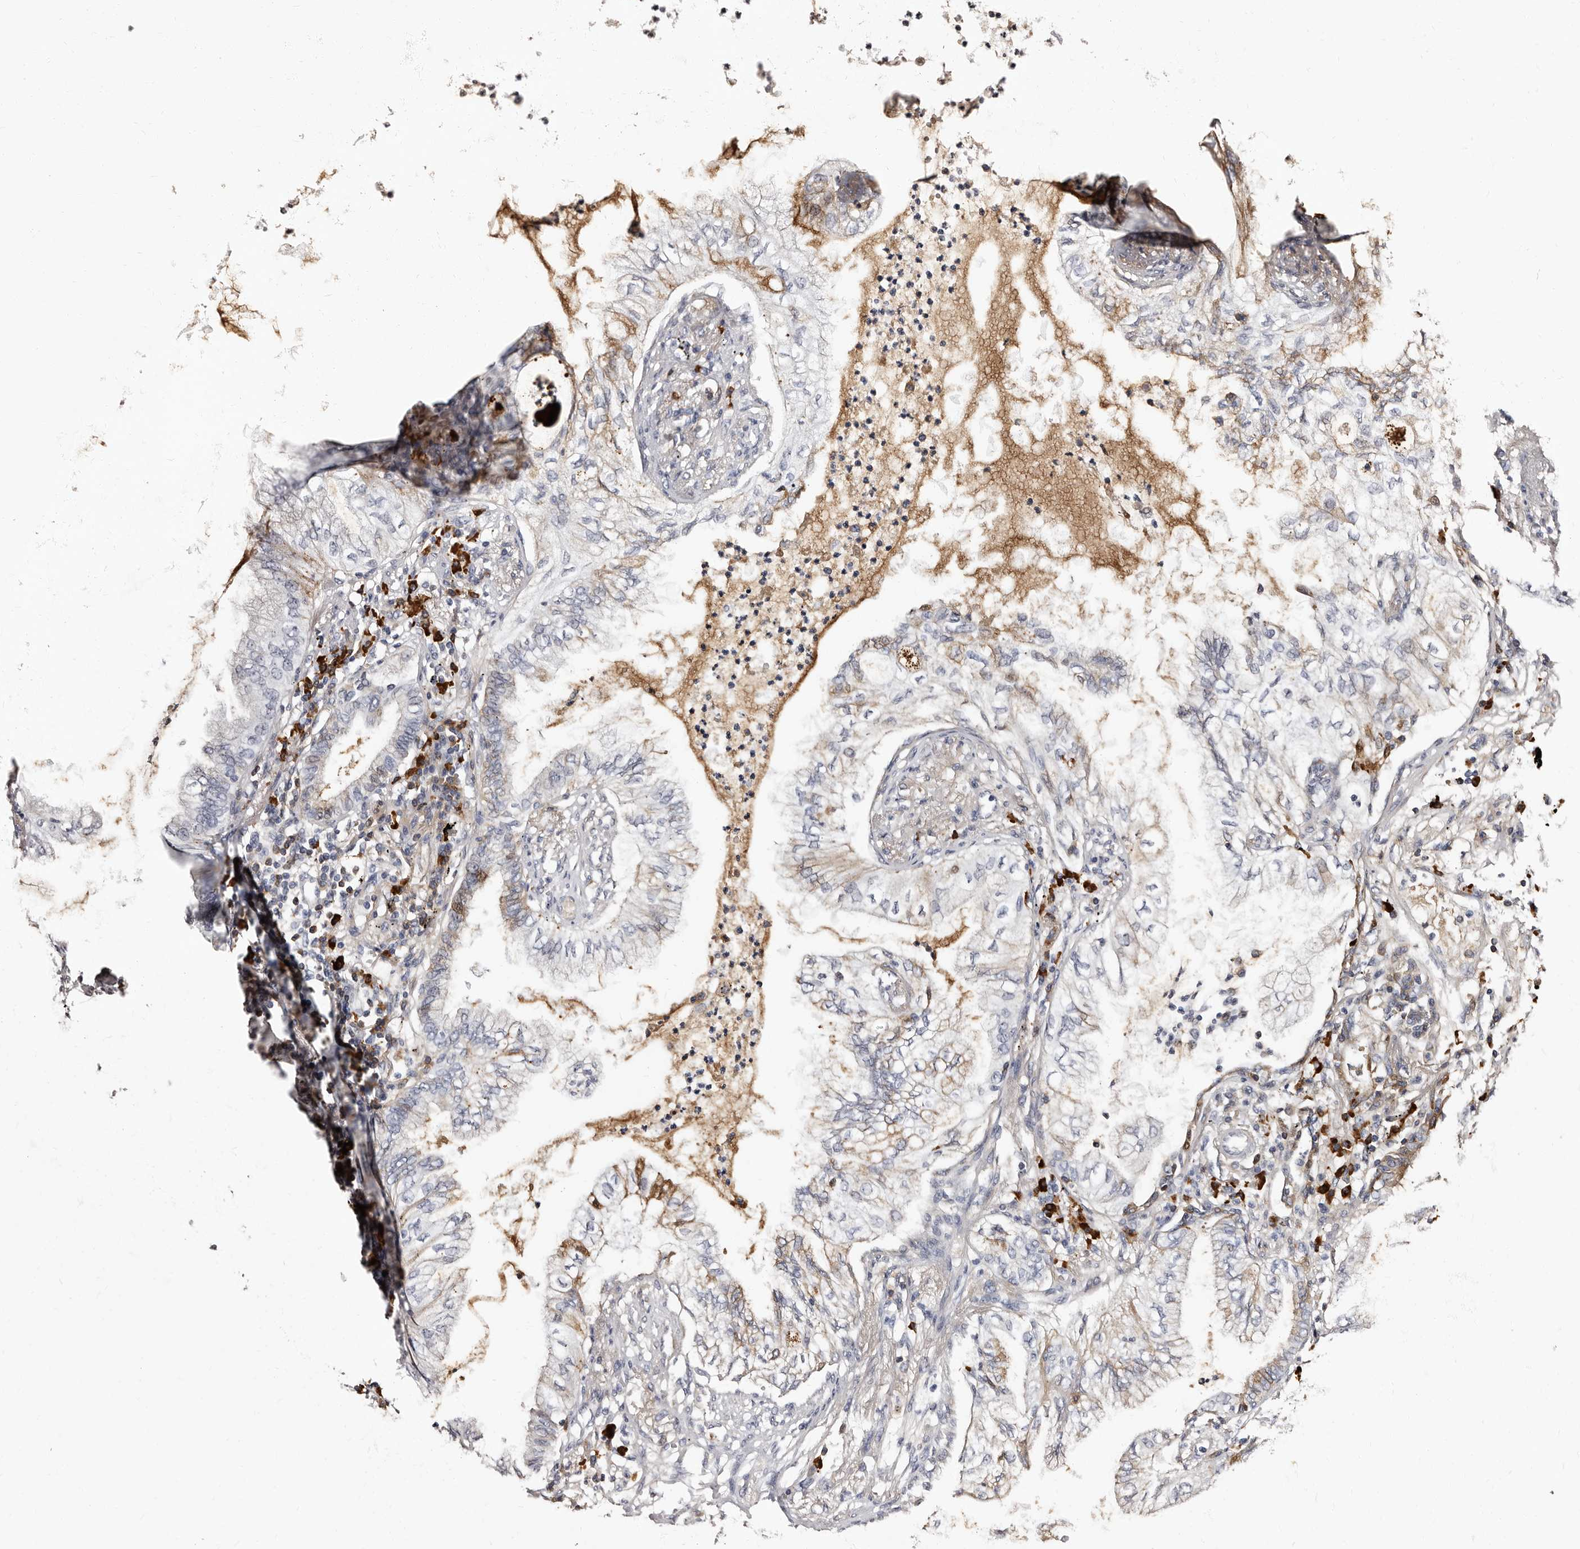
{"staining": {"intensity": "moderate", "quantity": "<25%", "location": "cytoplasmic/membranous"}, "tissue": "lung cancer", "cell_type": "Tumor cells", "image_type": "cancer", "snomed": [{"axis": "morphology", "description": "Normal tissue, NOS"}, {"axis": "morphology", "description": "Adenocarcinoma, NOS"}, {"axis": "topography", "description": "Bronchus"}, {"axis": "topography", "description": "Lung"}], "caption": "Tumor cells show moderate cytoplasmic/membranous positivity in about <25% of cells in adenocarcinoma (lung).", "gene": "TBC1D22B", "patient": {"sex": "female", "age": 70}}